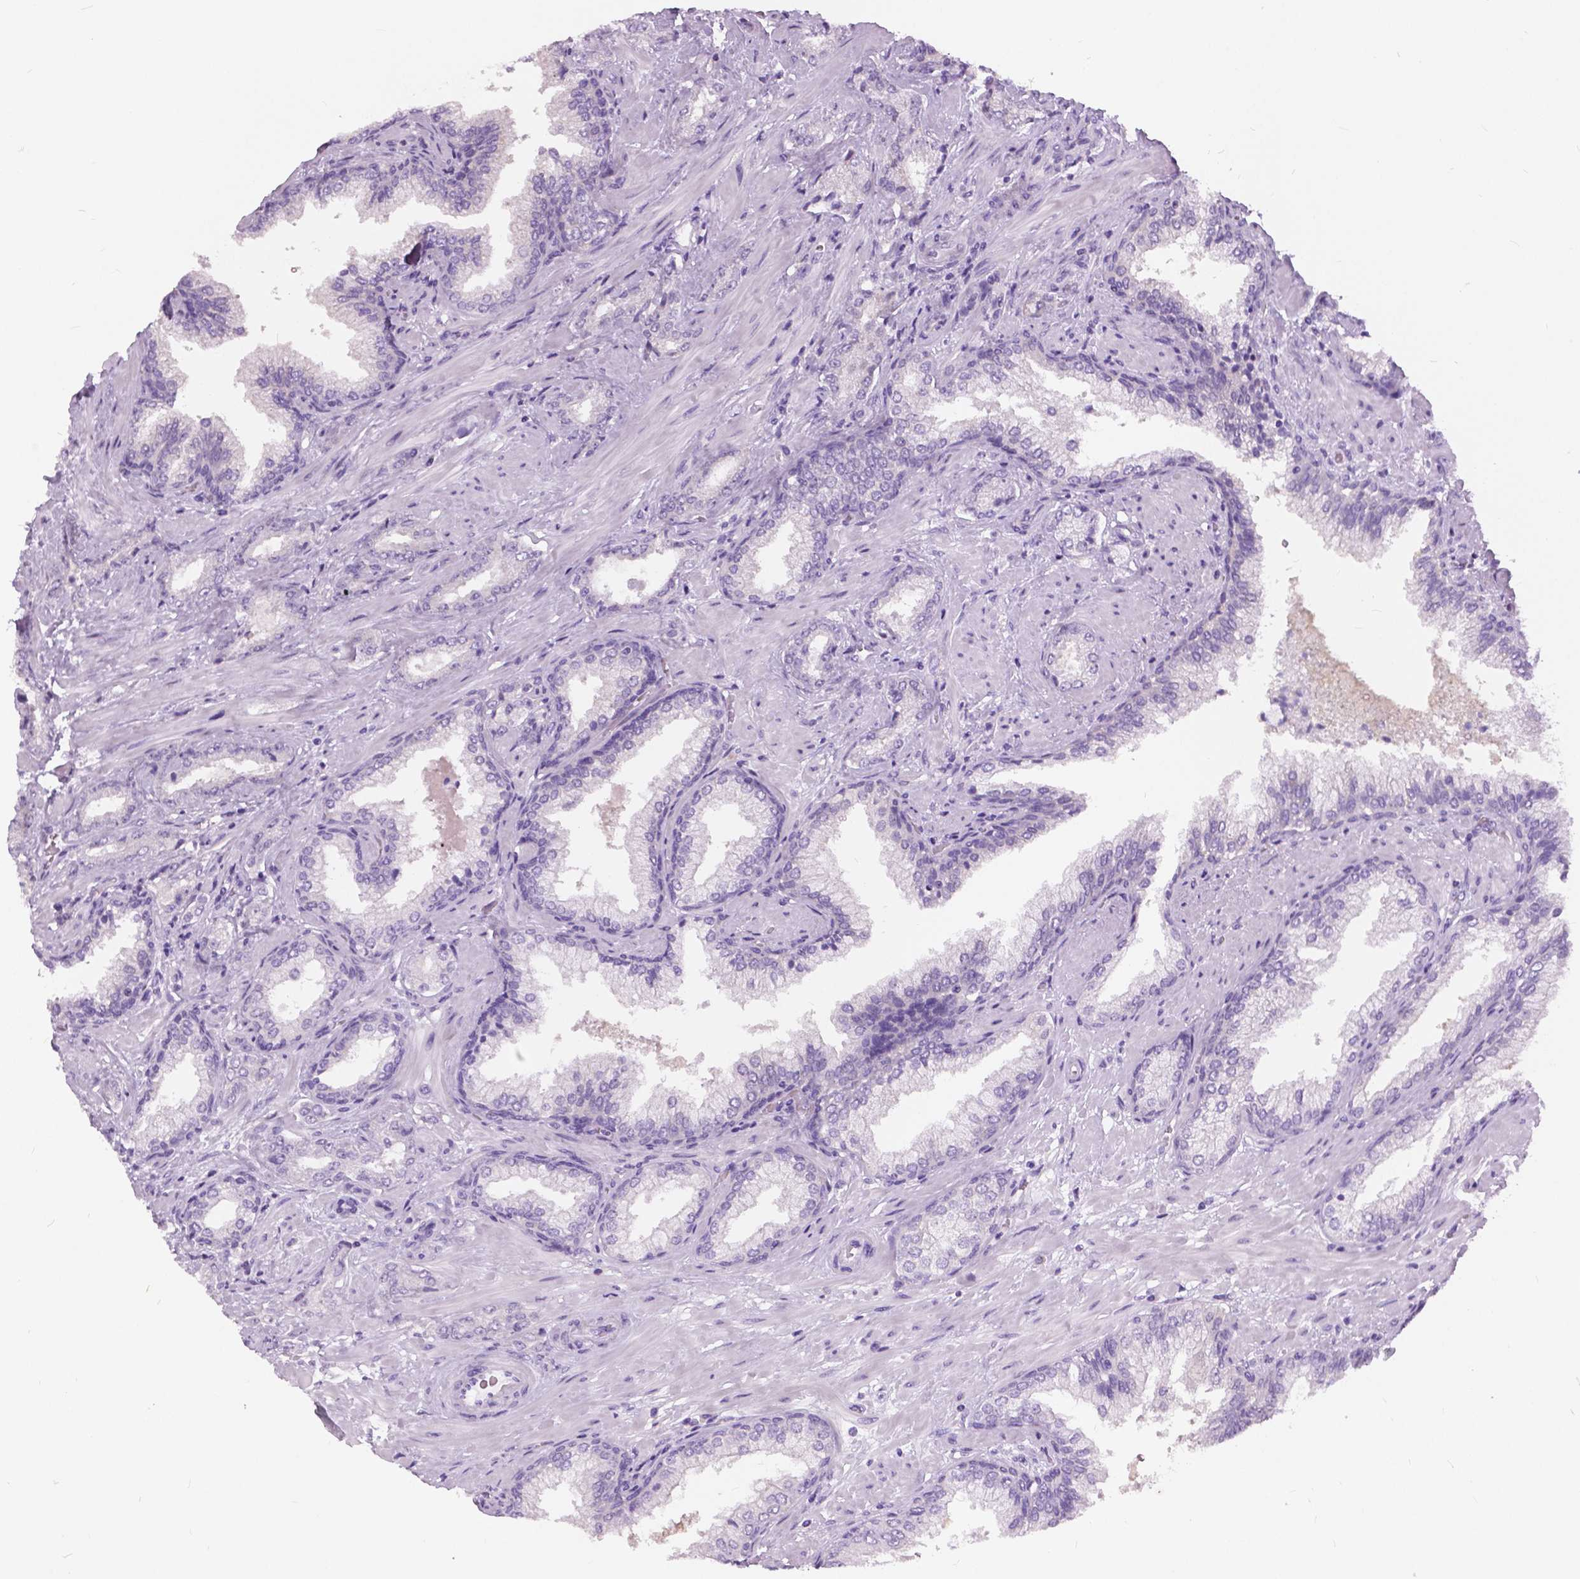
{"staining": {"intensity": "negative", "quantity": "none", "location": "none"}, "tissue": "prostate cancer", "cell_type": "Tumor cells", "image_type": "cancer", "snomed": [{"axis": "morphology", "description": "Adenocarcinoma, Low grade"}, {"axis": "topography", "description": "Prostate"}], "caption": "IHC micrograph of neoplastic tissue: human prostate cancer (low-grade adenocarcinoma) stained with DAB displays no significant protein staining in tumor cells.", "gene": "TP53TG5", "patient": {"sex": "male", "age": 61}}